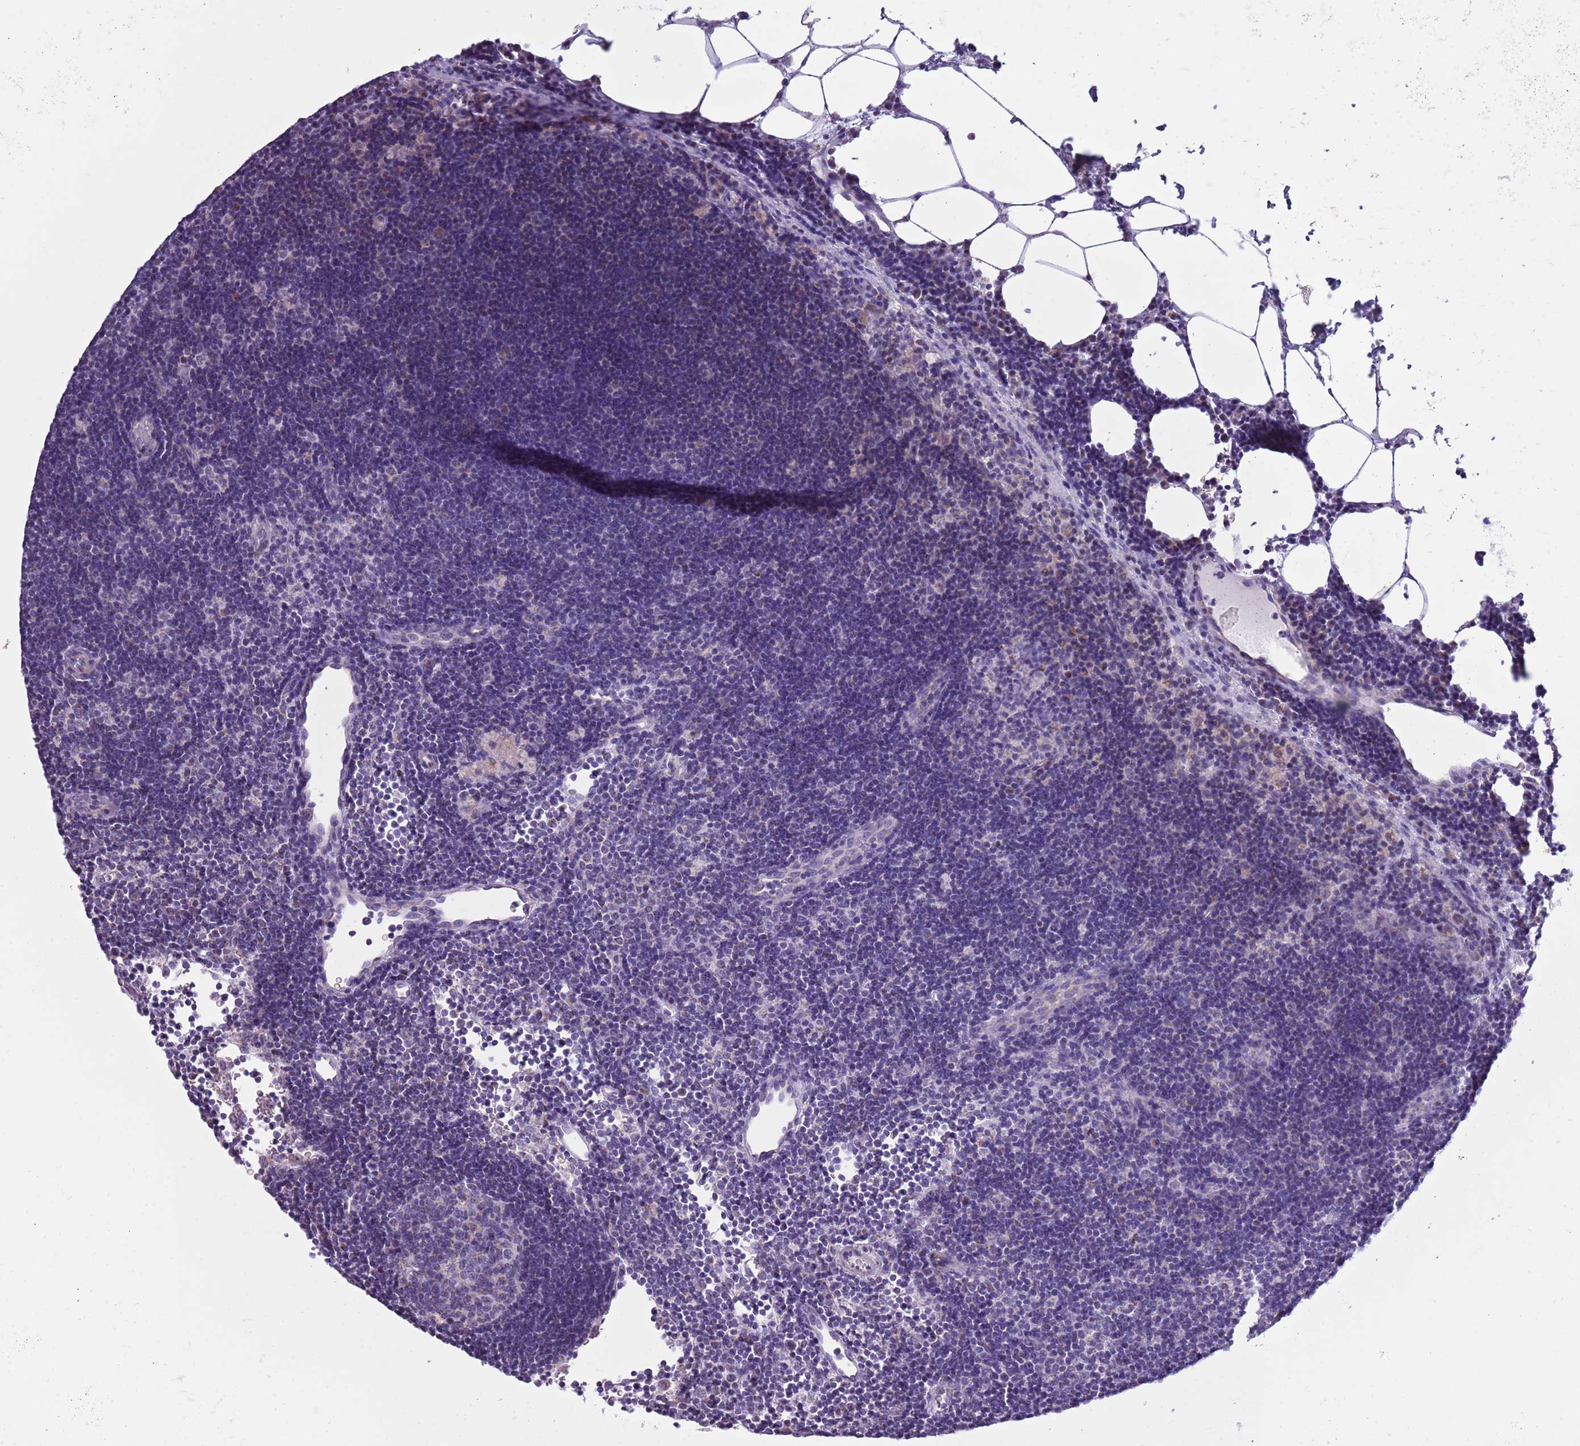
{"staining": {"intensity": "weak", "quantity": "<25%", "location": "cytoplasmic/membranous"}, "tissue": "lymph node", "cell_type": "Germinal center cells", "image_type": "normal", "snomed": [{"axis": "morphology", "description": "Normal tissue, NOS"}, {"axis": "topography", "description": "Lymph node"}], "caption": "Immunohistochemical staining of unremarkable lymph node exhibits no significant expression in germinal center cells.", "gene": "MOCOS", "patient": {"sex": "male", "age": 62}}